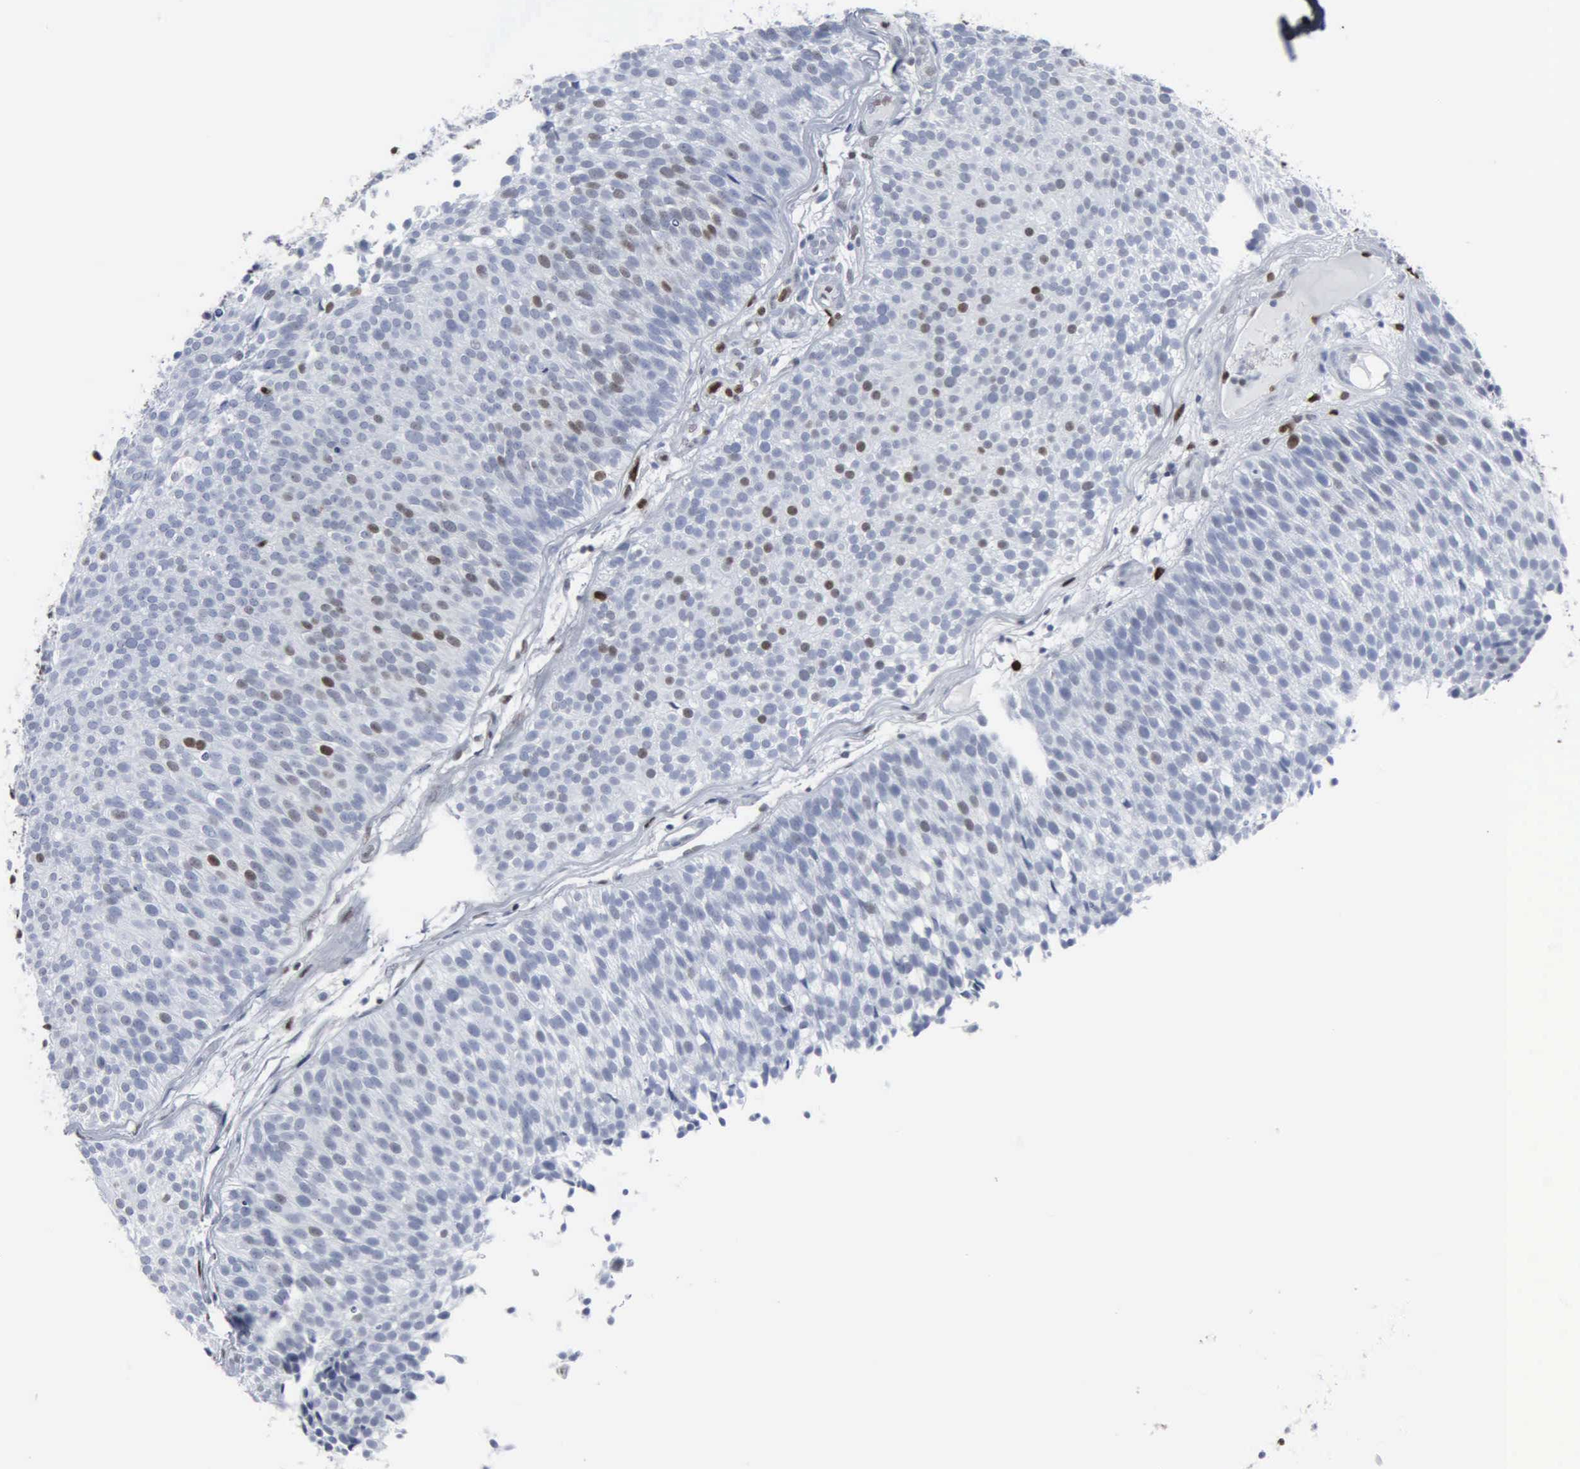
{"staining": {"intensity": "weak", "quantity": "<25%", "location": "nuclear"}, "tissue": "urothelial cancer", "cell_type": "Tumor cells", "image_type": "cancer", "snomed": [{"axis": "morphology", "description": "Urothelial carcinoma, Low grade"}, {"axis": "topography", "description": "Urinary bladder"}], "caption": "Immunohistochemical staining of human urothelial cancer exhibits no significant positivity in tumor cells. (Immunohistochemistry, brightfield microscopy, high magnification).", "gene": "CCND3", "patient": {"sex": "male", "age": 85}}